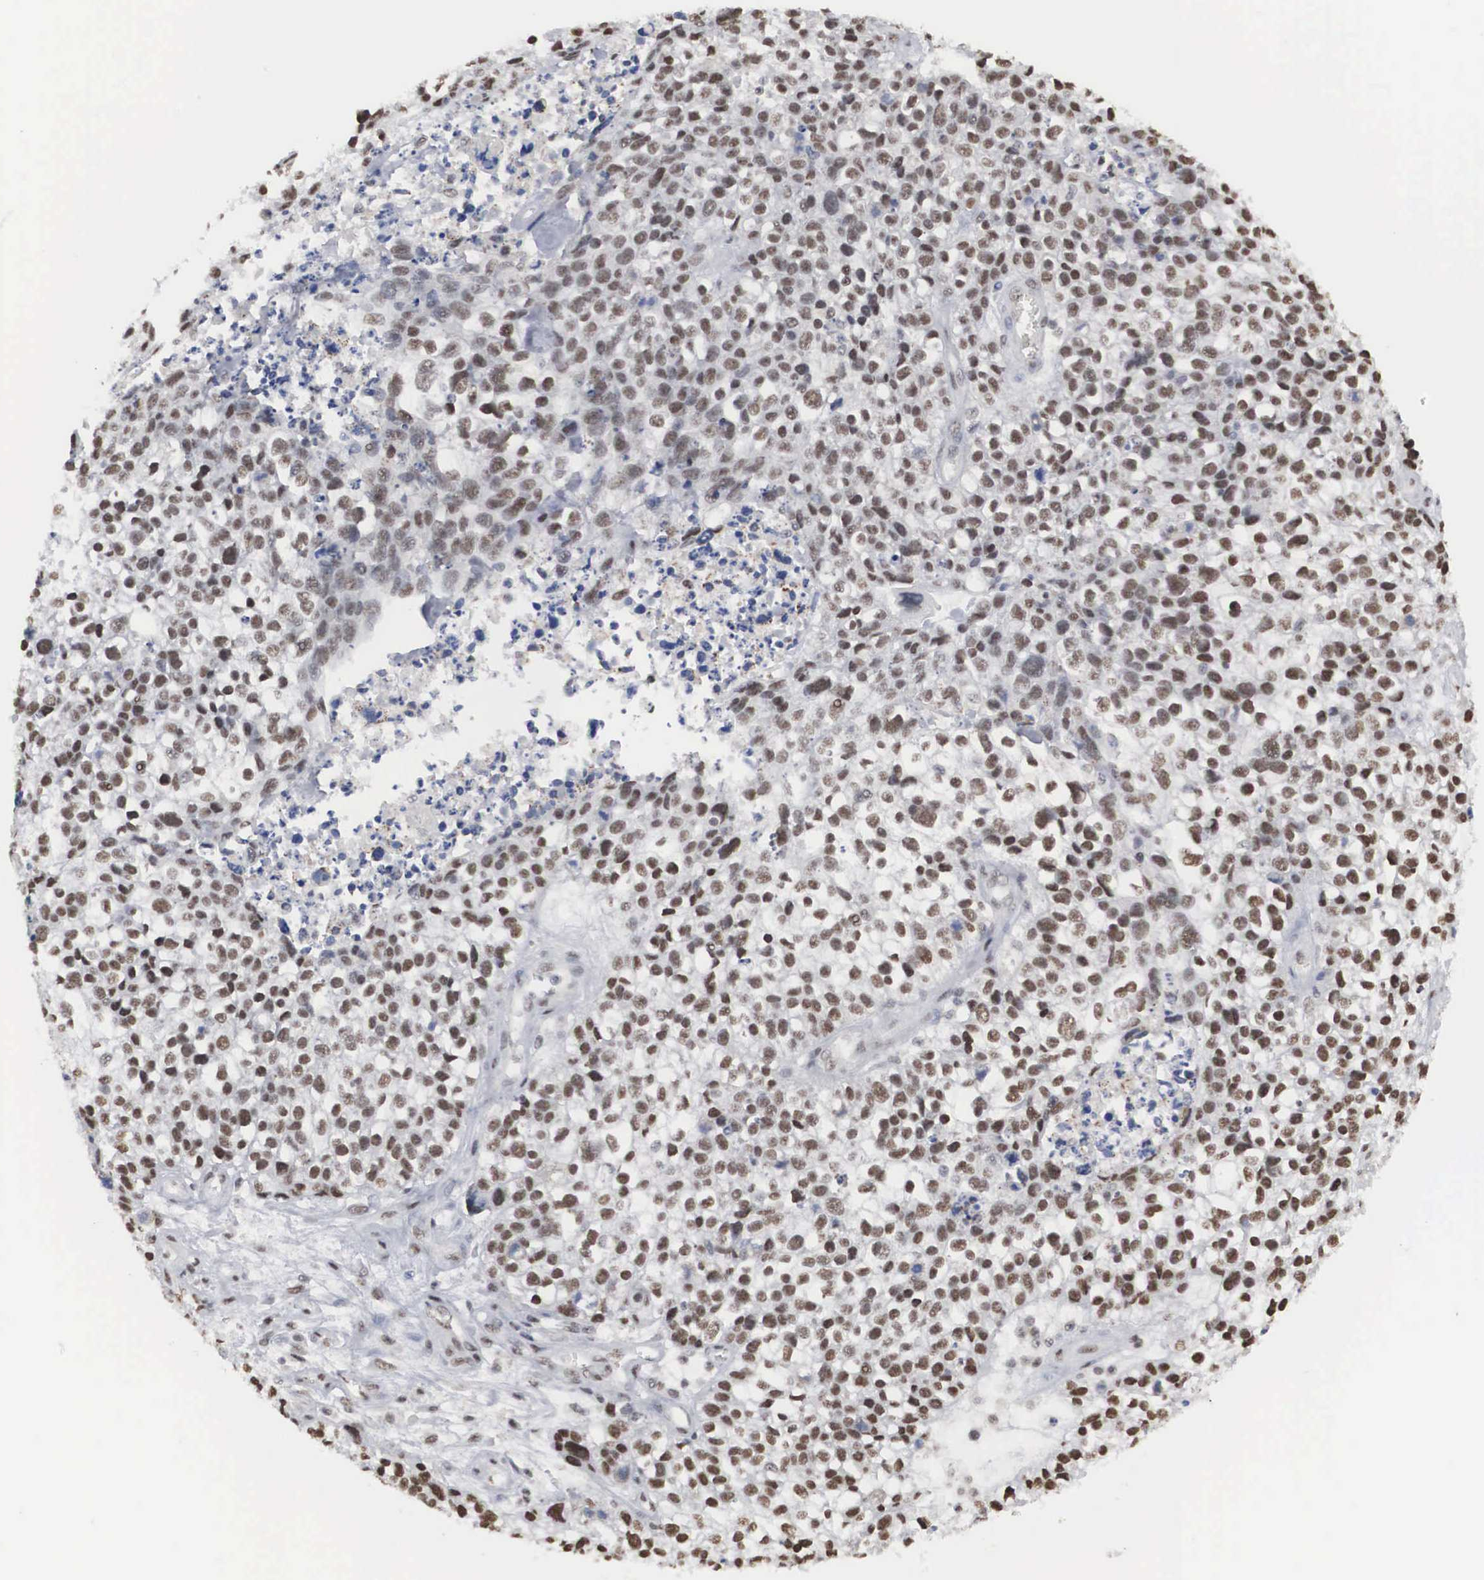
{"staining": {"intensity": "moderate", "quantity": ">75%", "location": "nuclear"}, "tissue": "lung cancer", "cell_type": "Tumor cells", "image_type": "cancer", "snomed": [{"axis": "morphology", "description": "Squamous cell carcinoma, NOS"}, {"axis": "topography", "description": "Lymph node"}, {"axis": "topography", "description": "Lung"}], "caption": "Immunohistochemistry (IHC) staining of lung cancer, which demonstrates medium levels of moderate nuclear positivity in about >75% of tumor cells indicating moderate nuclear protein positivity. The staining was performed using DAB (3,3'-diaminobenzidine) (brown) for protein detection and nuclei were counterstained in hematoxylin (blue).", "gene": "AUTS2", "patient": {"sex": "male", "age": 74}}